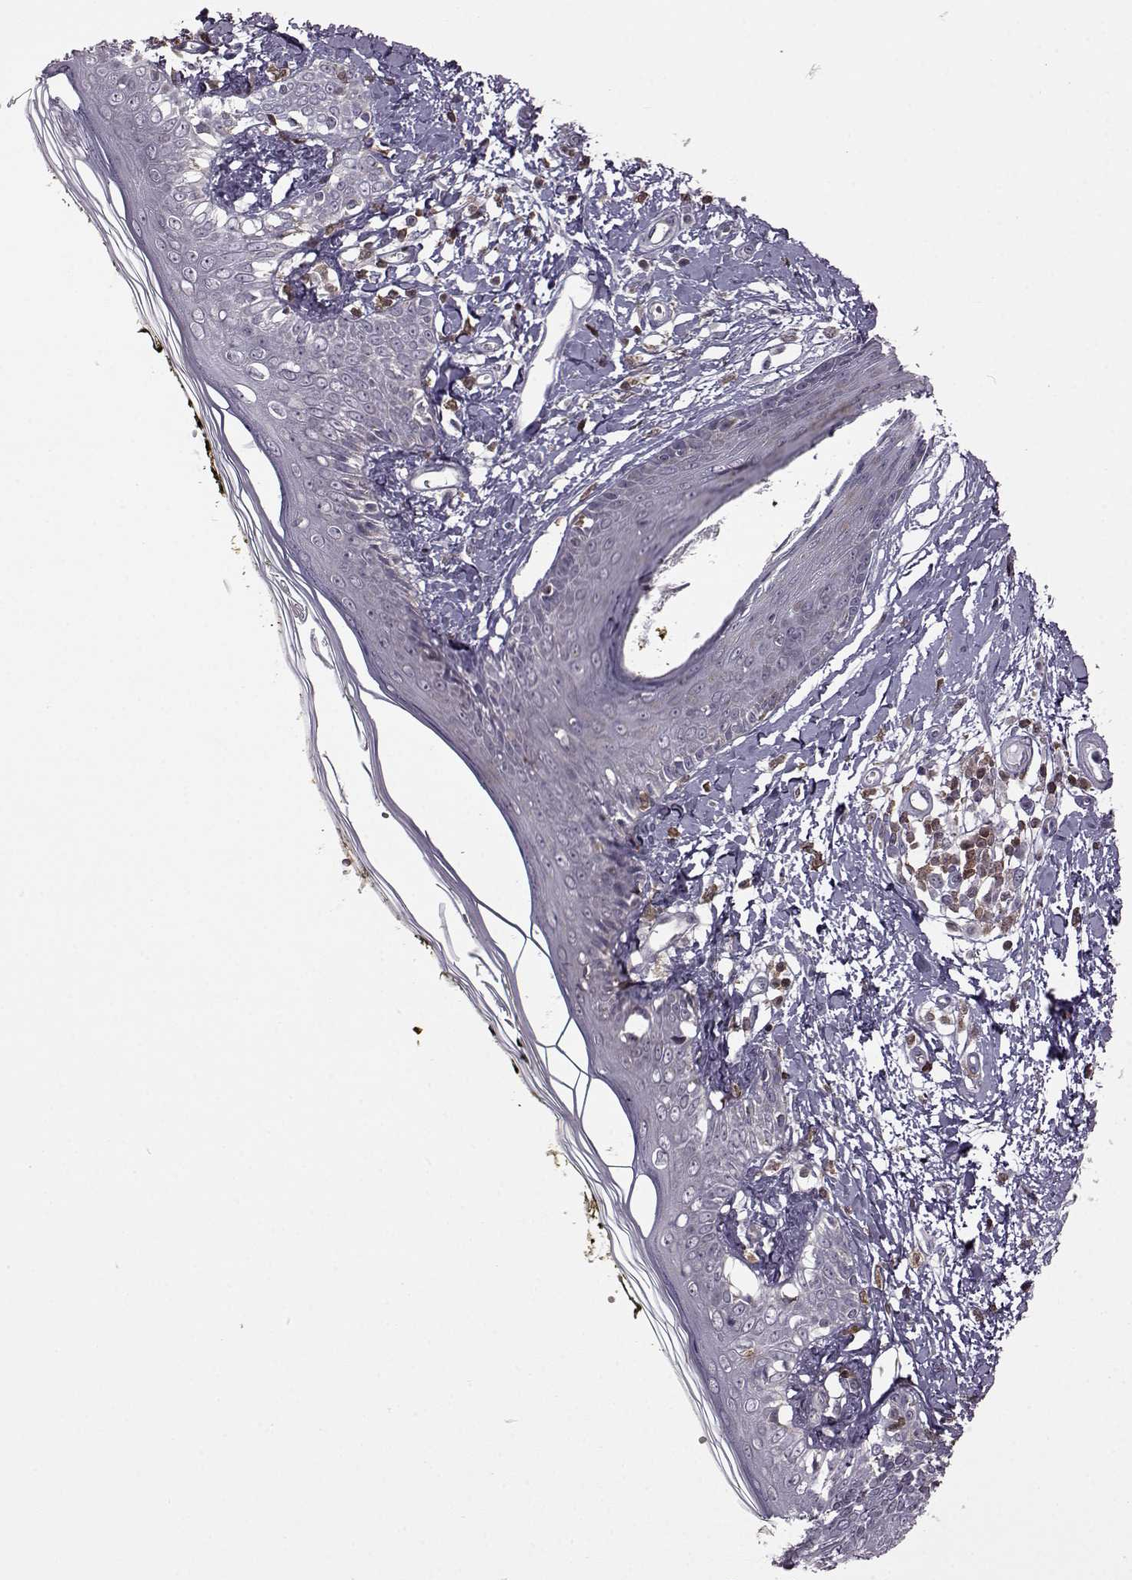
{"staining": {"intensity": "negative", "quantity": "none", "location": "none"}, "tissue": "skin", "cell_type": "Fibroblasts", "image_type": "normal", "snomed": [{"axis": "morphology", "description": "Normal tissue, NOS"}, {"axis": "topography", "description": "Skin"}], "caption": "Immunohistochemical staining of unremarkable skin reveals no significant expression in fibroblasts. The staining was performed using DAB (3,3'-diaminobenzidine) to visualize the protein expression in brown, while the nuclei were stained in blue with hematoxylin (Magnification: 20x).", "gene": "DOK2", "patient": {"sex": "male", "age": 76}}